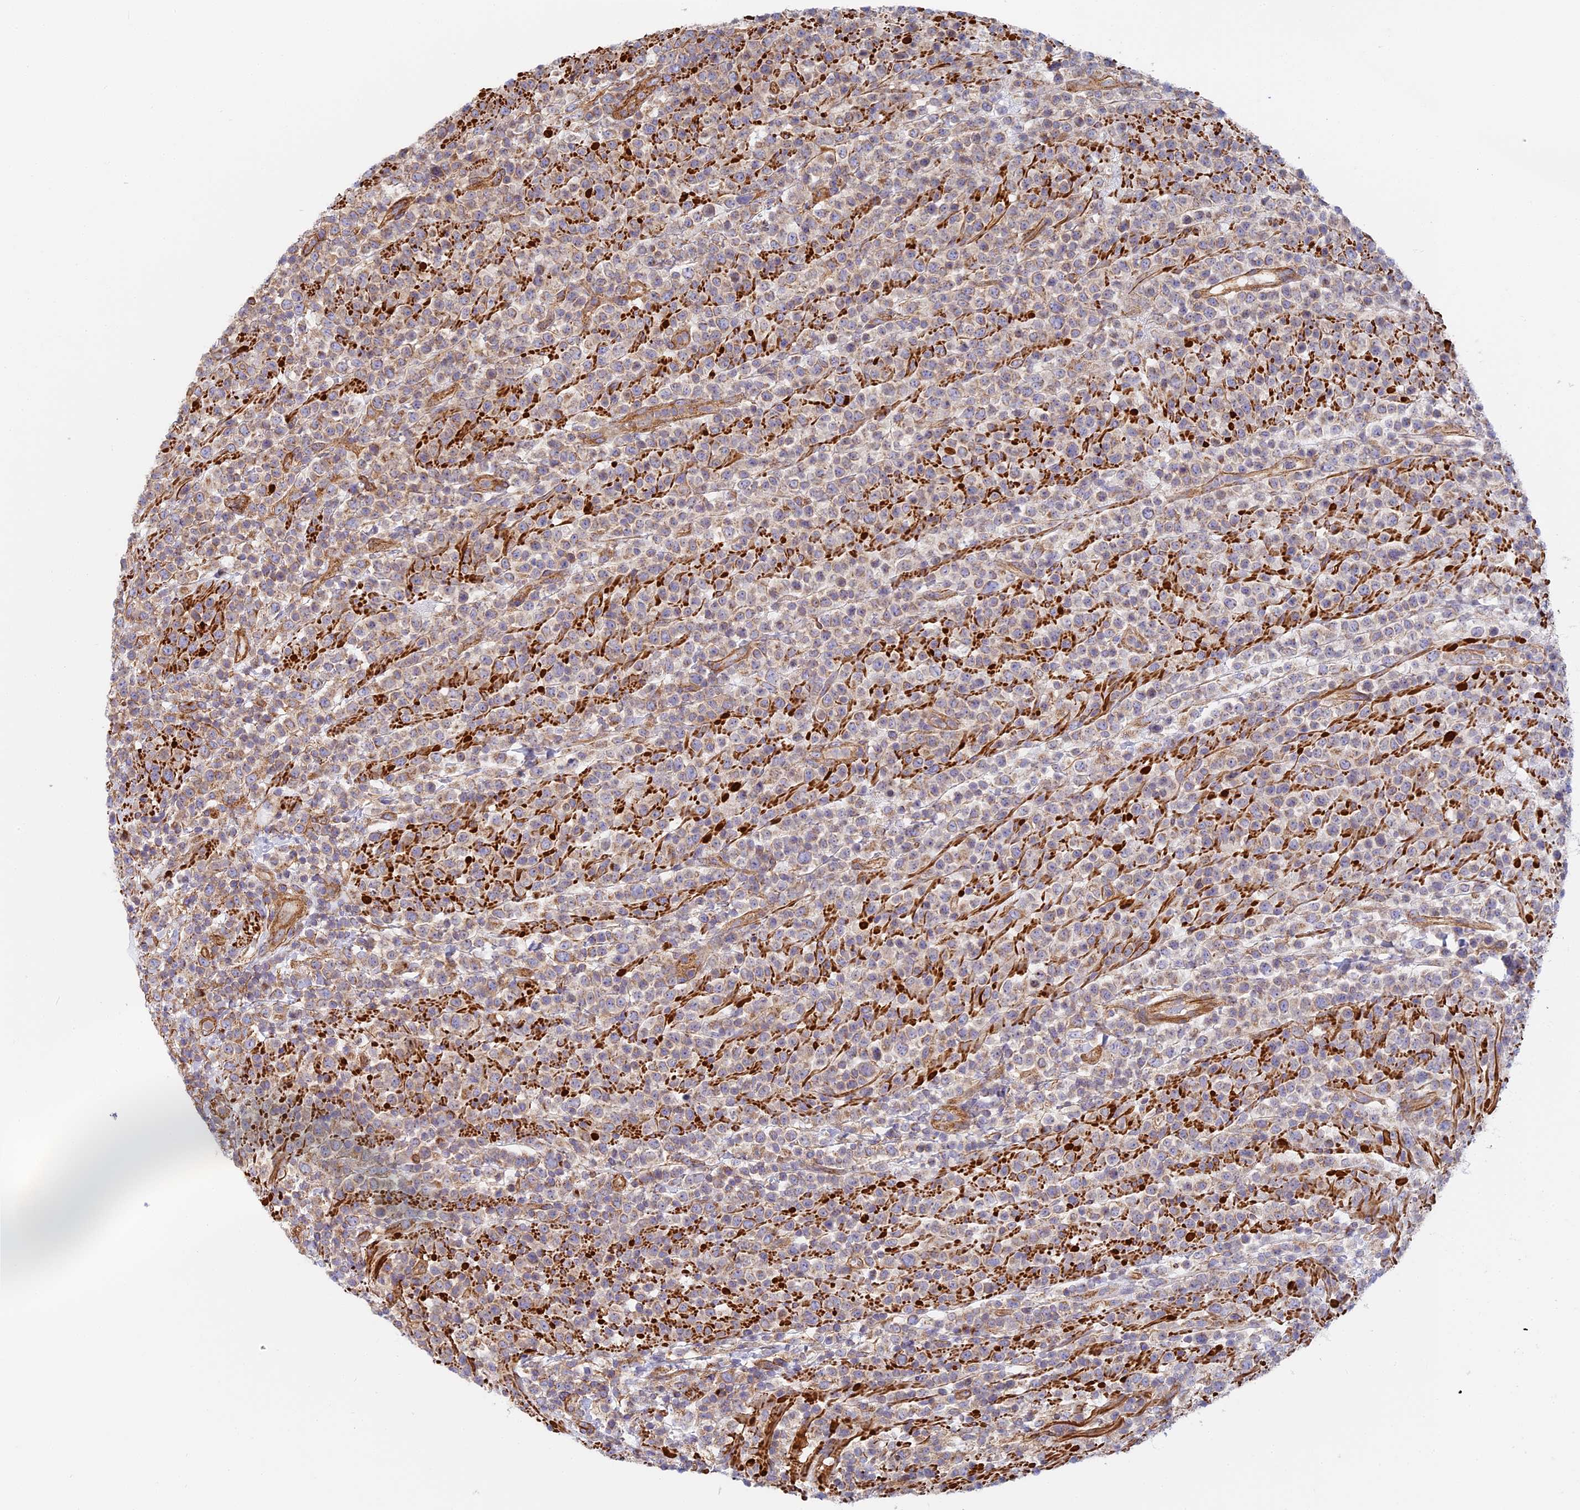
{"staining": {"intensity": "weak", "quantity": "<25%", "location": "cytoplasmic/membranous"}, "tissue": "lymphoma", "cell_type": "Tumor cells", "image_type": "cancer", "snomed": [{"axis": "morphology", "description": "Malignant lymphoma, non-Hodgkin's type, High grade"}, {"axis": "topography", "description": "Colon"}], "caption": "This image is of lymphoma stained with IHC to label a protein in brown with the nuclei are counter-stained blue. There is no staining in tumor cells.", "gene": "DDA1", "patient": {"sex": "female", "age": 53}}